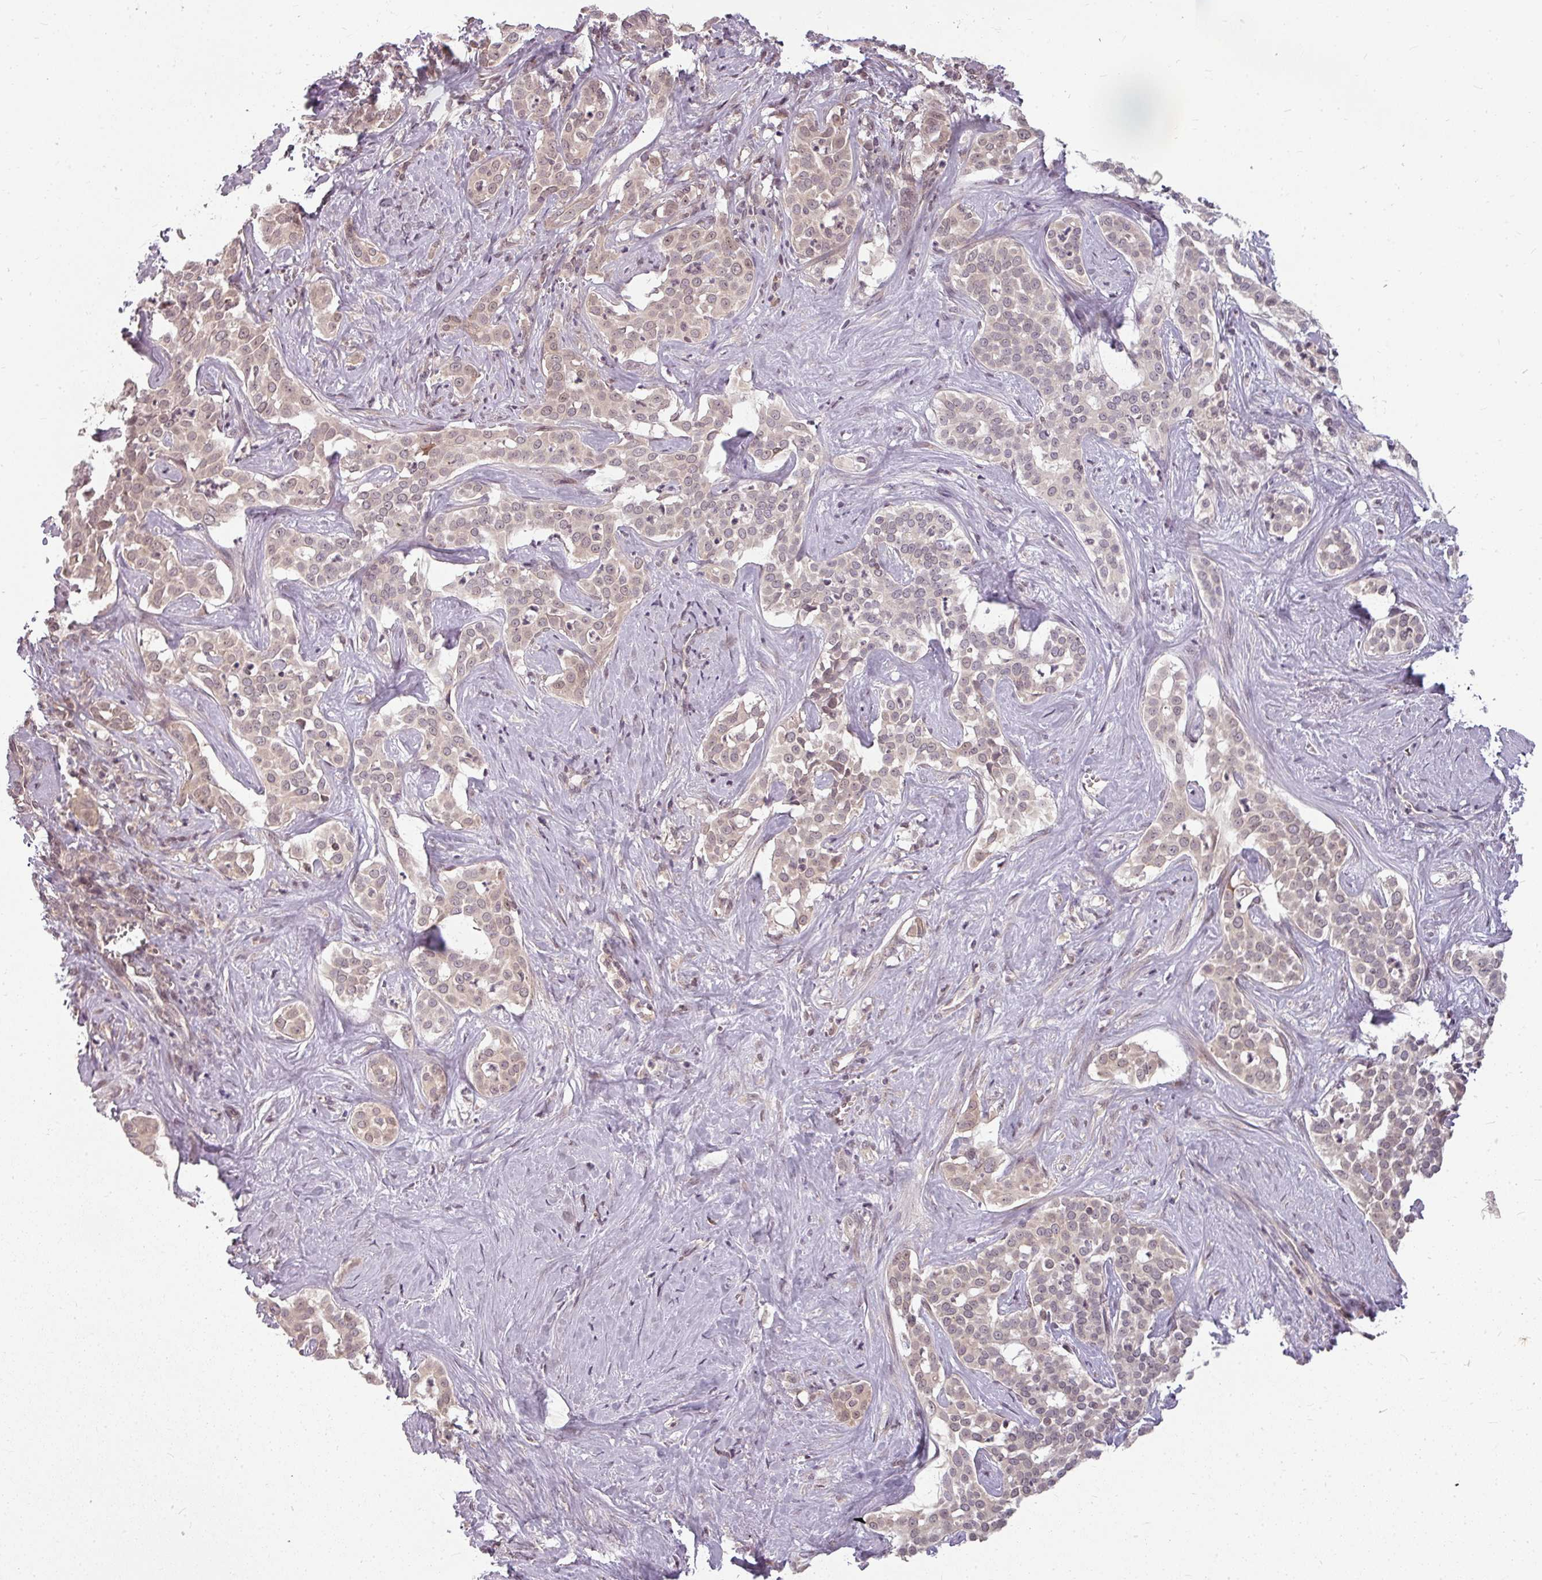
{"staining": {"intensity": "weak", "quantity": "25%-75%", "location": "cytoplasmic/membranous"}, "tissue": "liver cancer", "cell_type": "Tumor cells", "image_type": "cancer", "snomed": [{"axis": "morphology", "description": "Cholangiocarcinoma"}, {"axis": "topography", "description": "Liver"}], "caption": "Protein positivity by immunohistochemistry (IHC) exhibits weak cytoplasmic/membranous expression in approximately 25%-75% of tumor cells in liver cancer (cholangiocarcinoma).", "gene": "CLIC1", "patient": {"sex": "male", "age": 67}}